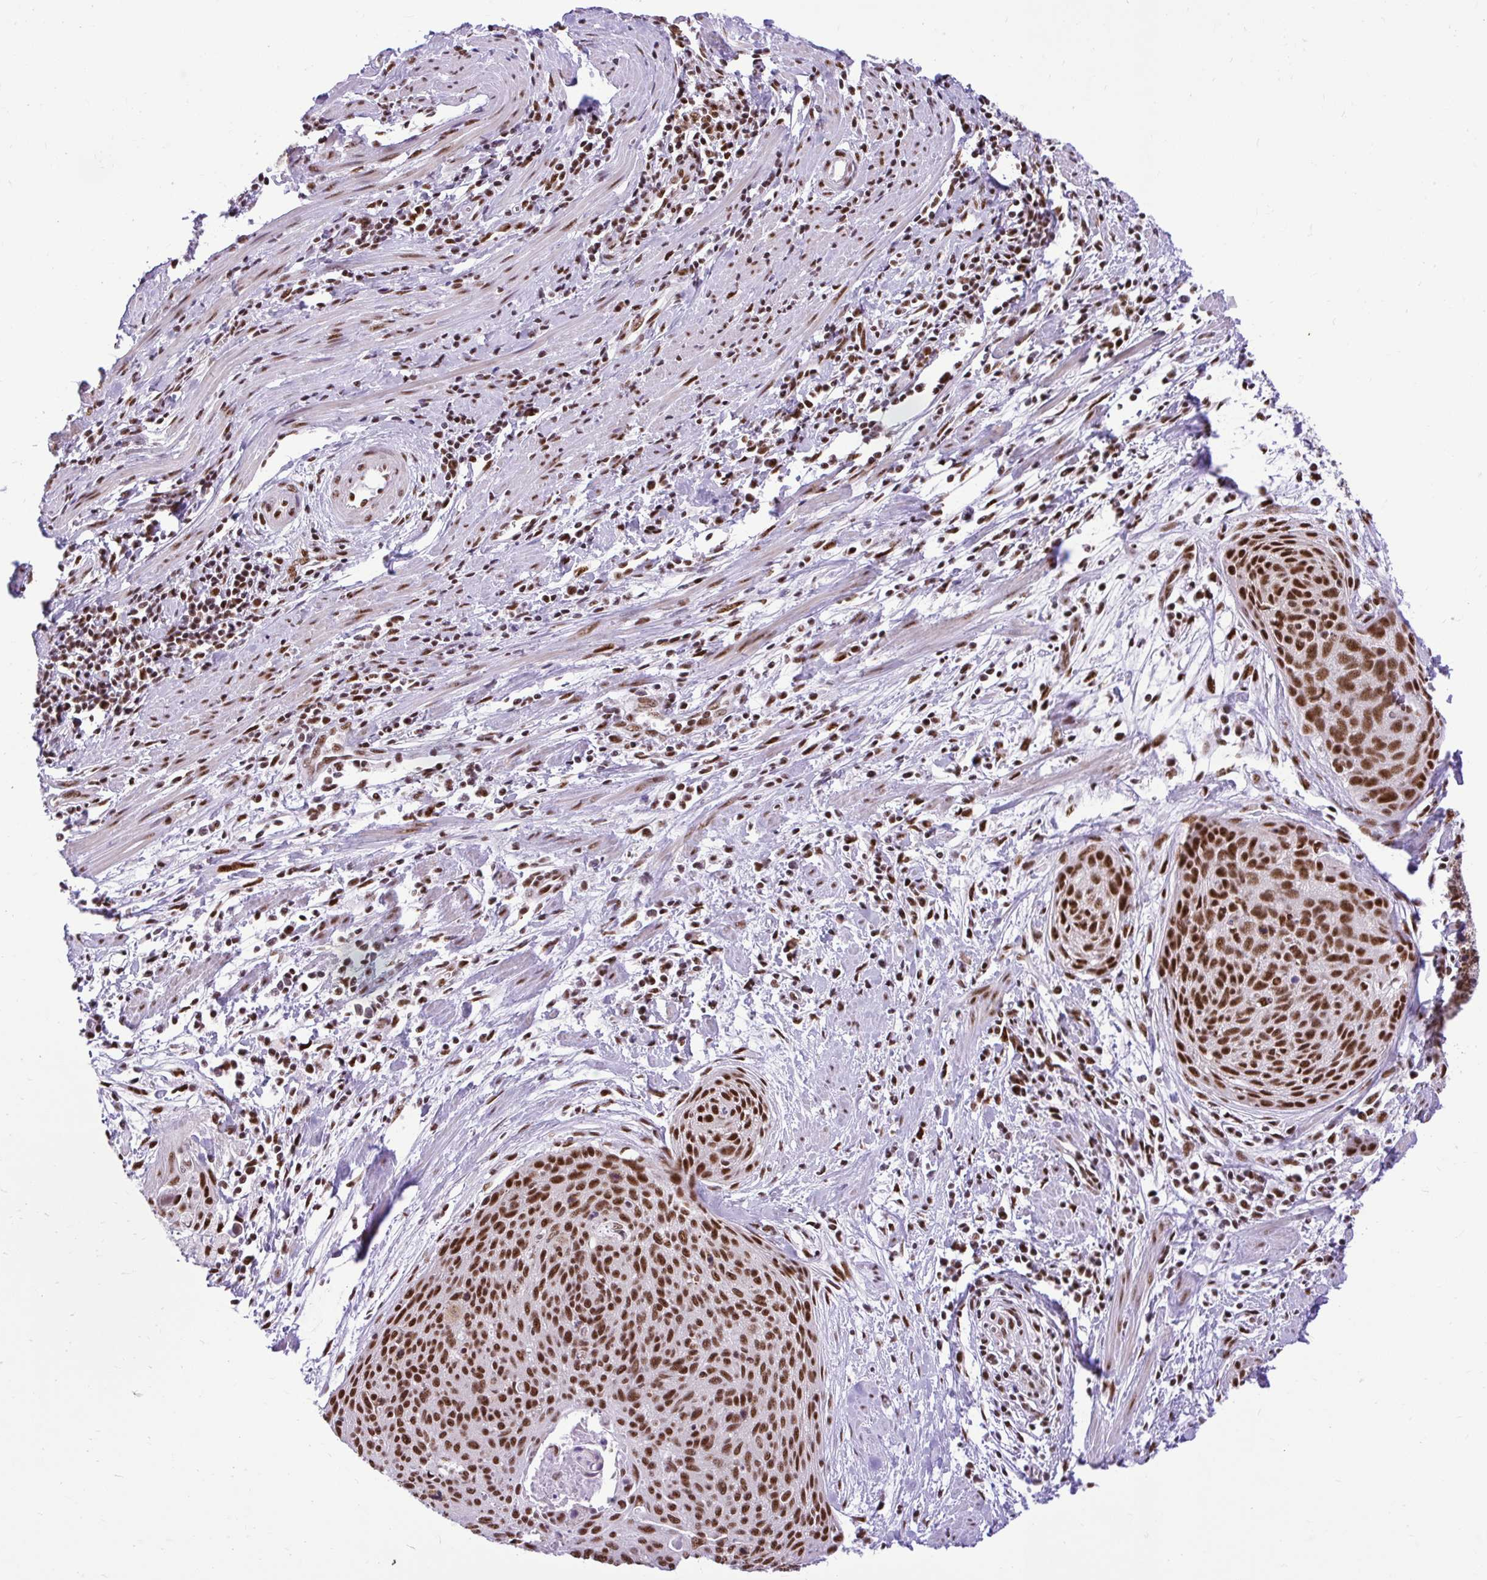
{"staining": {"intensity": "strong", "quantity": ">75%", "location": "nuclear"}, "tissue": "cervical cancer", "cell_type": "Tumor cells", "image_type": "cancer", "snomed": [{"axis": "morphology", "description": "Squamous cell carcinoma, NOS"}, {"axis": "topography", "description": "Cervix"}], "caption": "IHC image of neoplastic tissue: human cervical cancer (squamous cell carcinoma) stained using IHC reveals high levels of strong protein expression localized specifically in the nuclear of tumor cells, appearing as a nuclear brown color.", "gene": "PRPF19", "patient": {"sex": "female", "age": 55}}